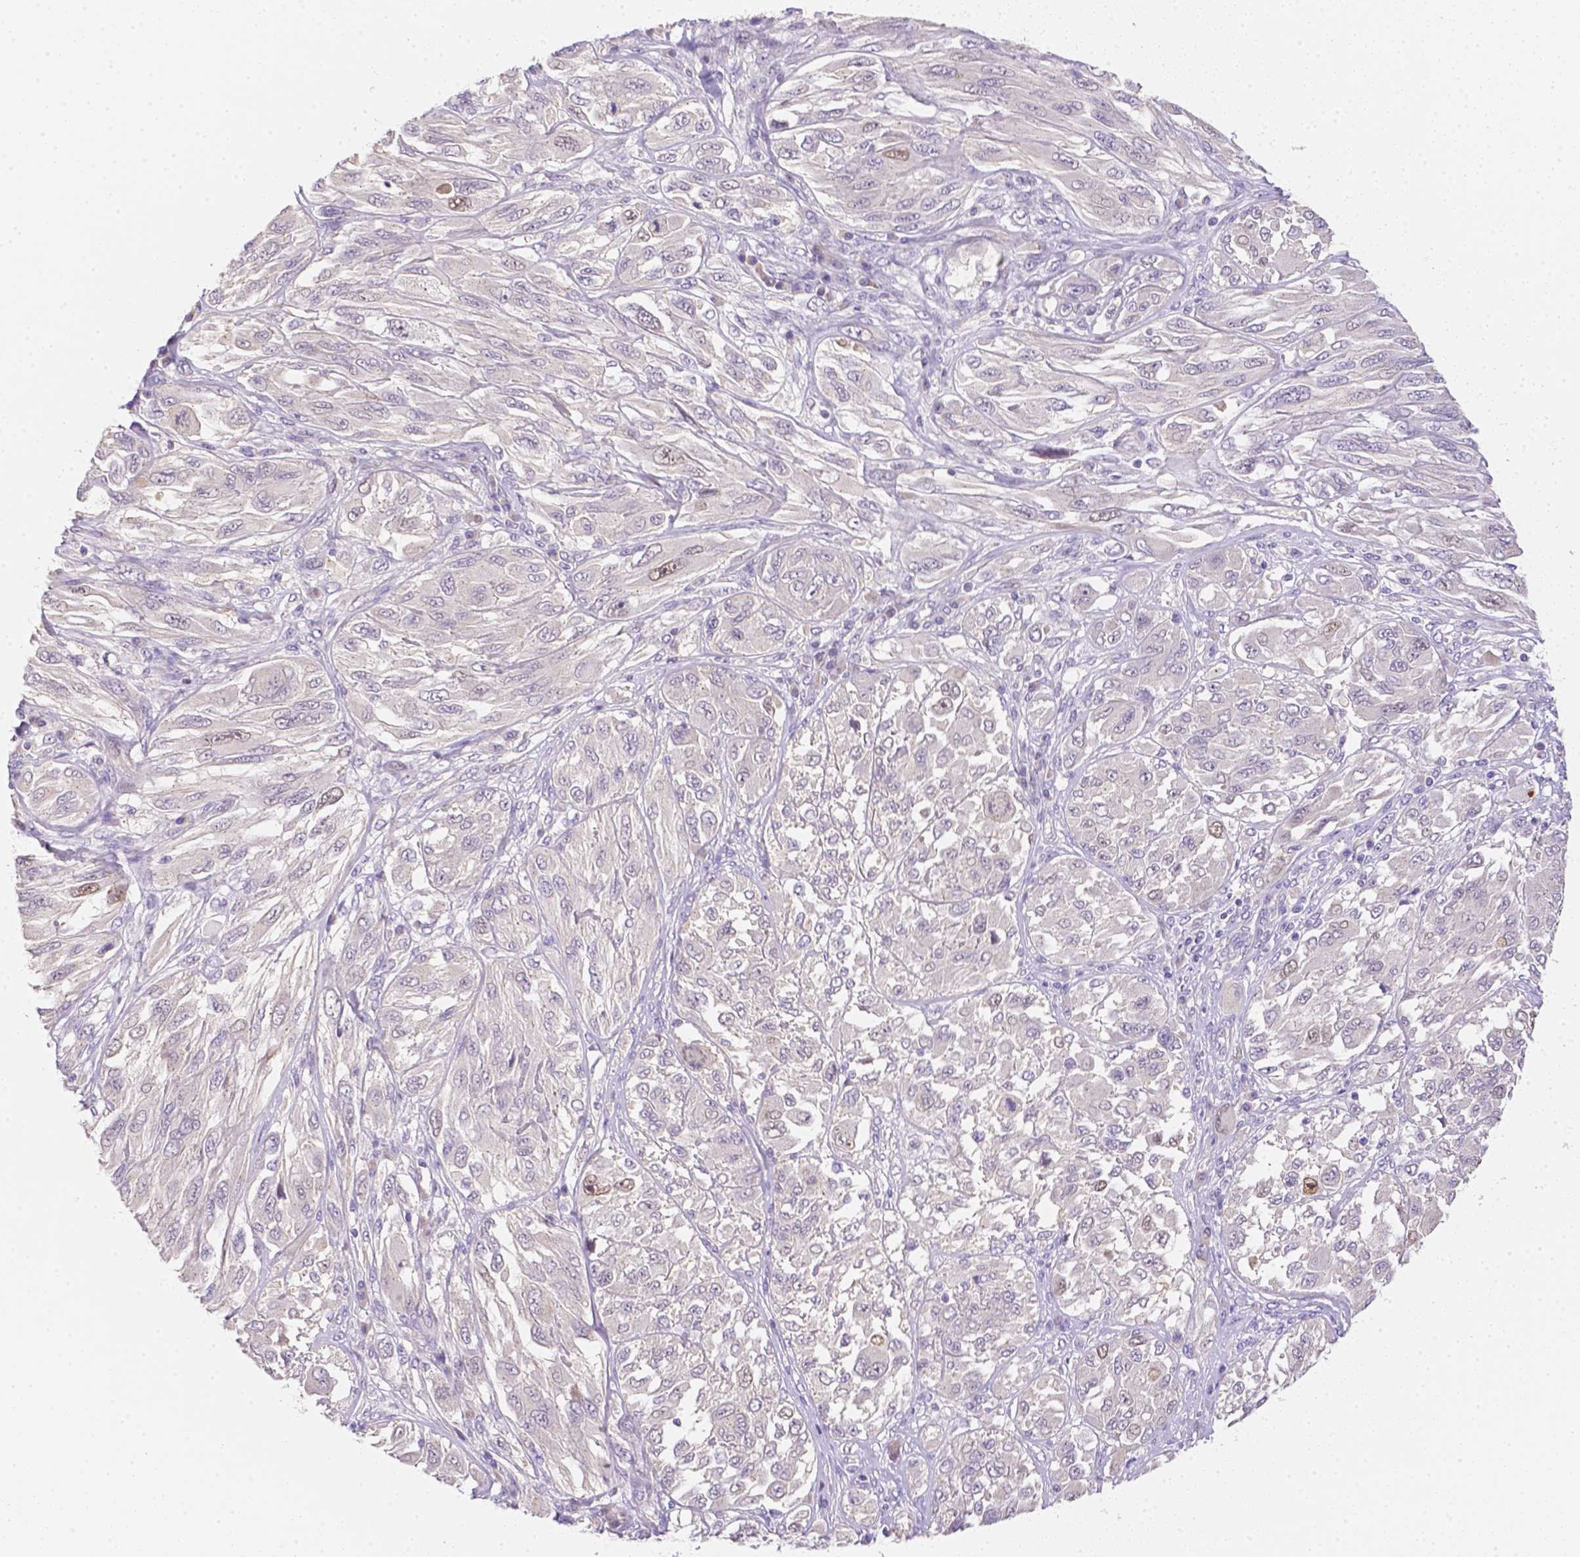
{"staining": {"intensity": "negative", "quantity": "none", "location": "none"}, "tissue": "melanoma", "cell_type": "Tumor cells", "image_type": "cancer", "snomed": [{"axis": "morphology", "description": "Malignant melanoma, NOS"}, {"axis": "topography", "description": "Skin"}], "caption": "There is no significant positivity in tumor cells of melanoma. The staining was performed using DAB to visualize the protein expression in brown, while the nuclei were stained in blue with hematoxylin (Magnification: 20x).", "gene": "C10orf67", "patient": {"sex": "female", "age": 91}}